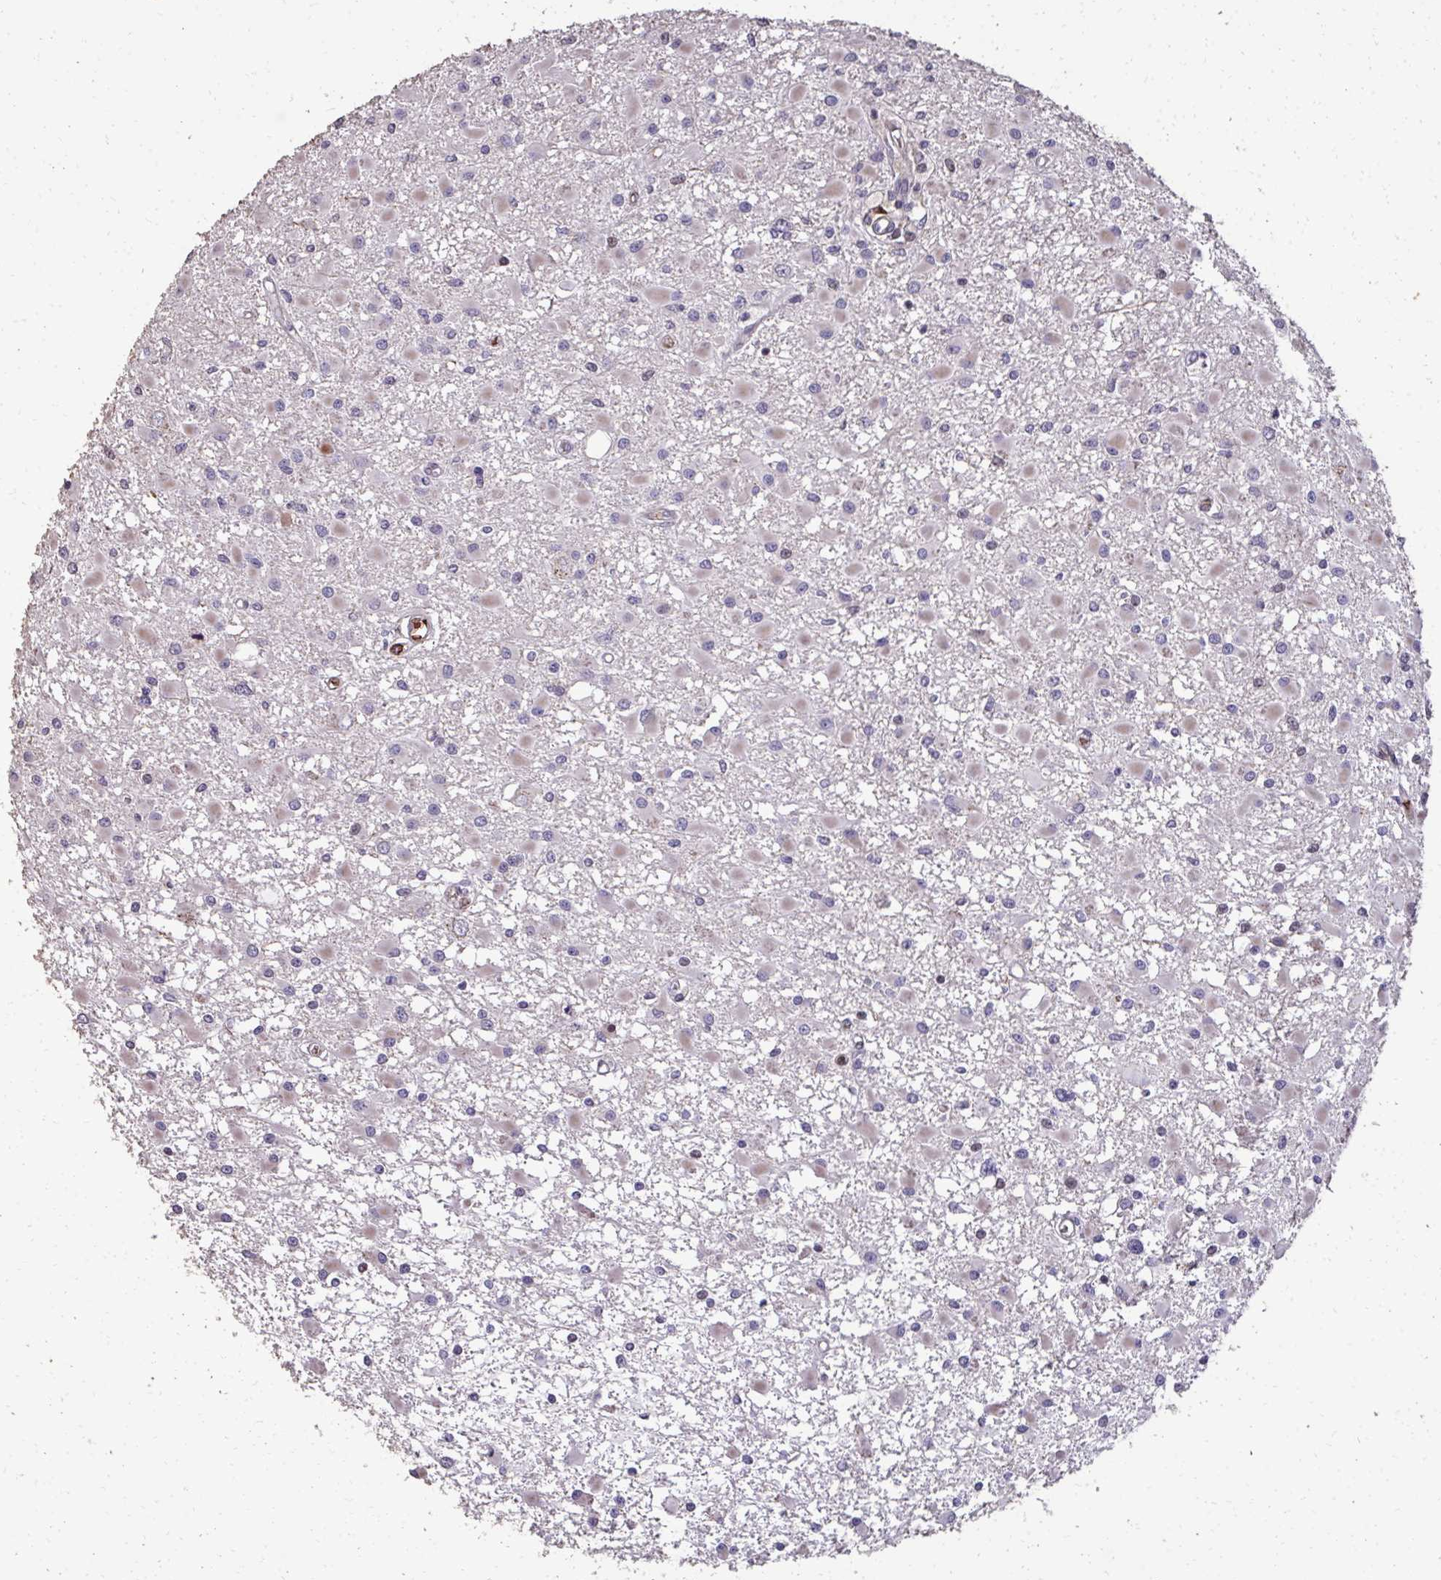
{"staining": {"intensity": "negative", "quantity": "none", "location": "none"}, "tissue": "glioma", "cell_type": "Tumor cells", "image_type": "cancer", "snomed": [{"axis": "morphology", "description": "Glioma, malignant, High grade"}, {"axis": "topography", "description": "Brain"}], "caption": "IHC image of neoplastic tissue: glioma stained with DAB shows no significant protein positivity in tumor cells.", "gene": "FIBCD1", "patient": {"sex": "male", "age": 54}}